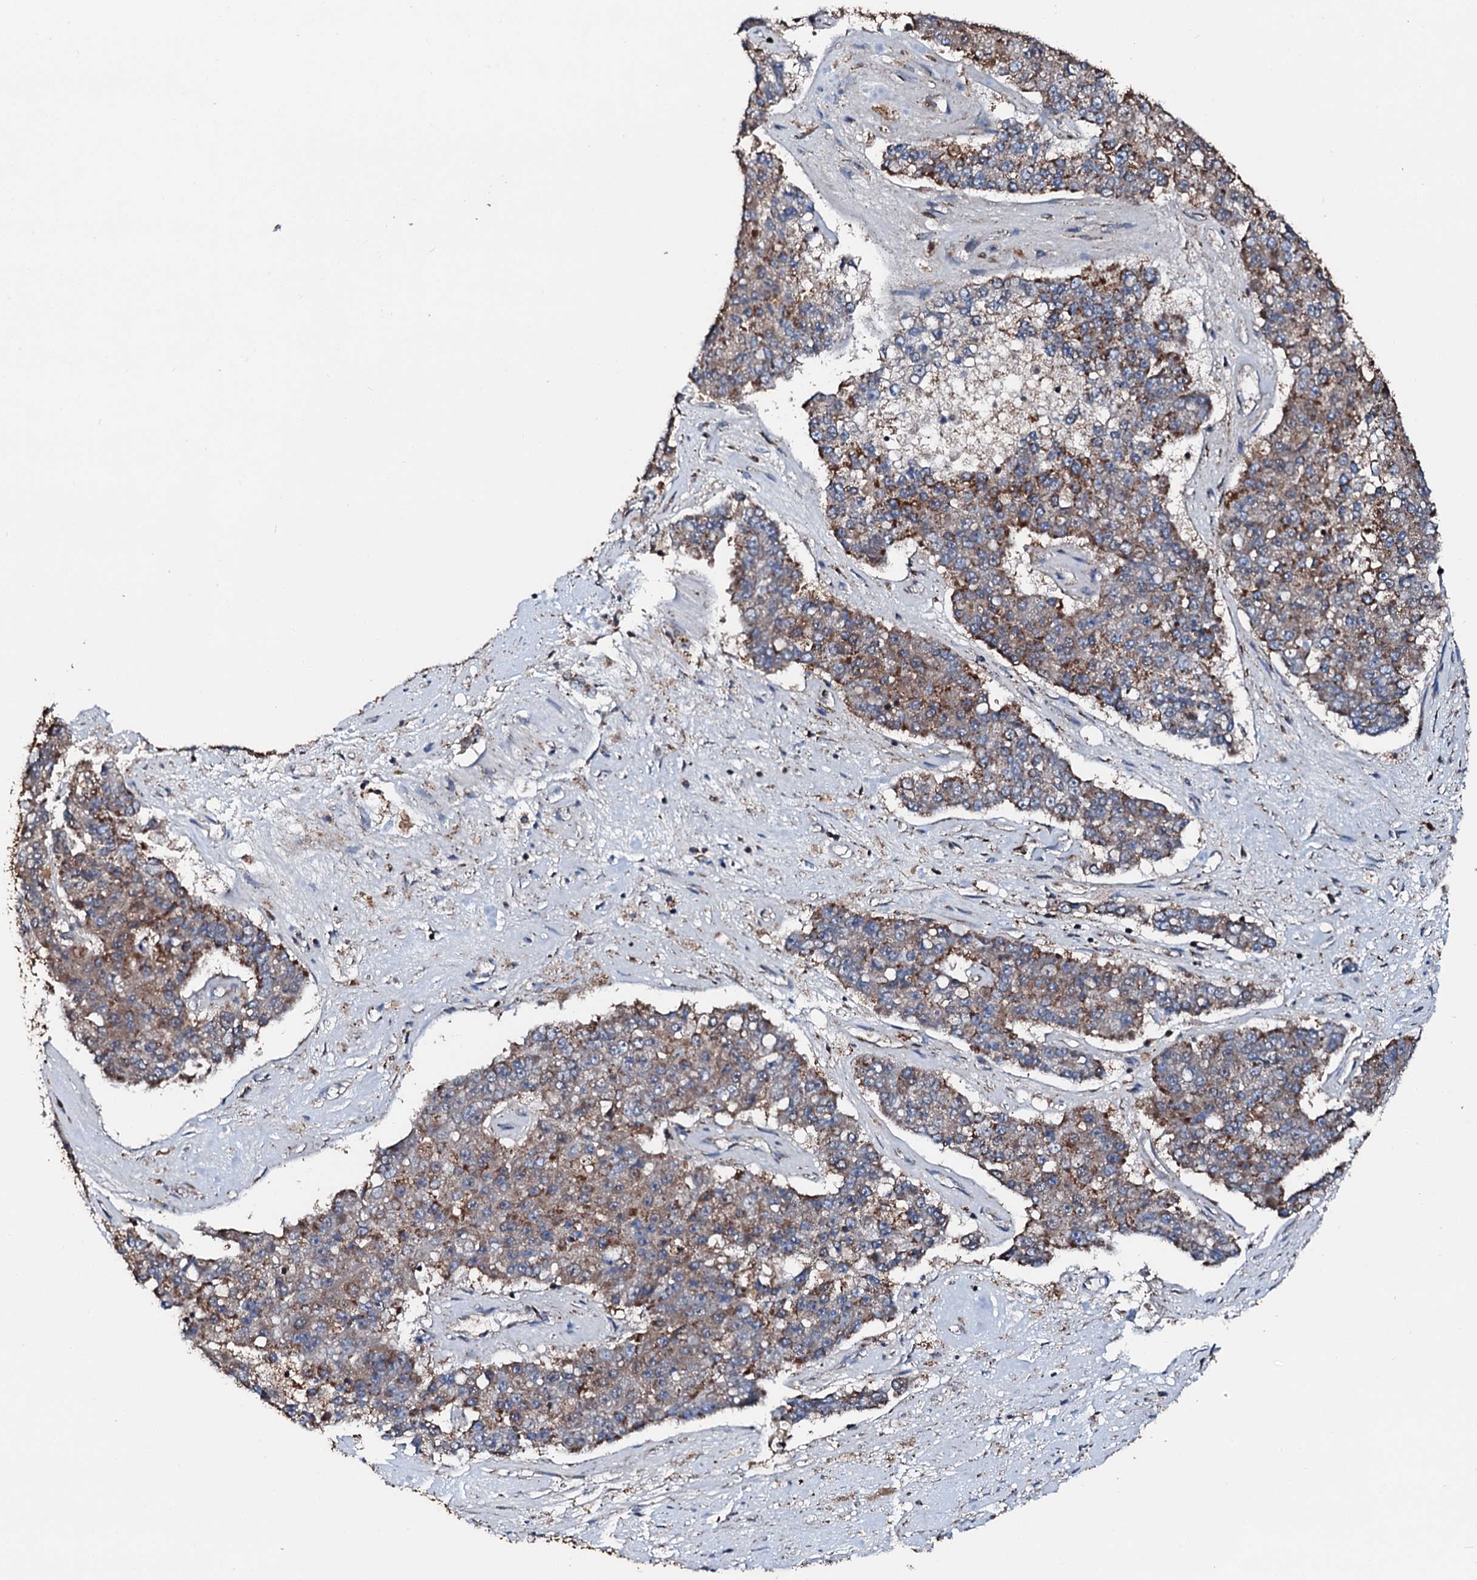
{"staining": {"intensity": "moderate", "quantity": ">75%", "location": "cytoplasmic/membranous"}, "tissue": "pancreatic cancer", "cell_type": "Tumor cells", "image_type": "cancer", "snomed": [{"axis": "morphology", "description": "Adenocarcinoma, NOS"}, {"axis": "topography", "description": "Pancreas"}], "caption": "Tumor cells exhibit moderate cytoplasmic/membranous expression in about >75% of cells in pancreatic cancer (adenocarcinoma).", "gene": "HADH", "patient": {"sex": "male", "age": 50}}